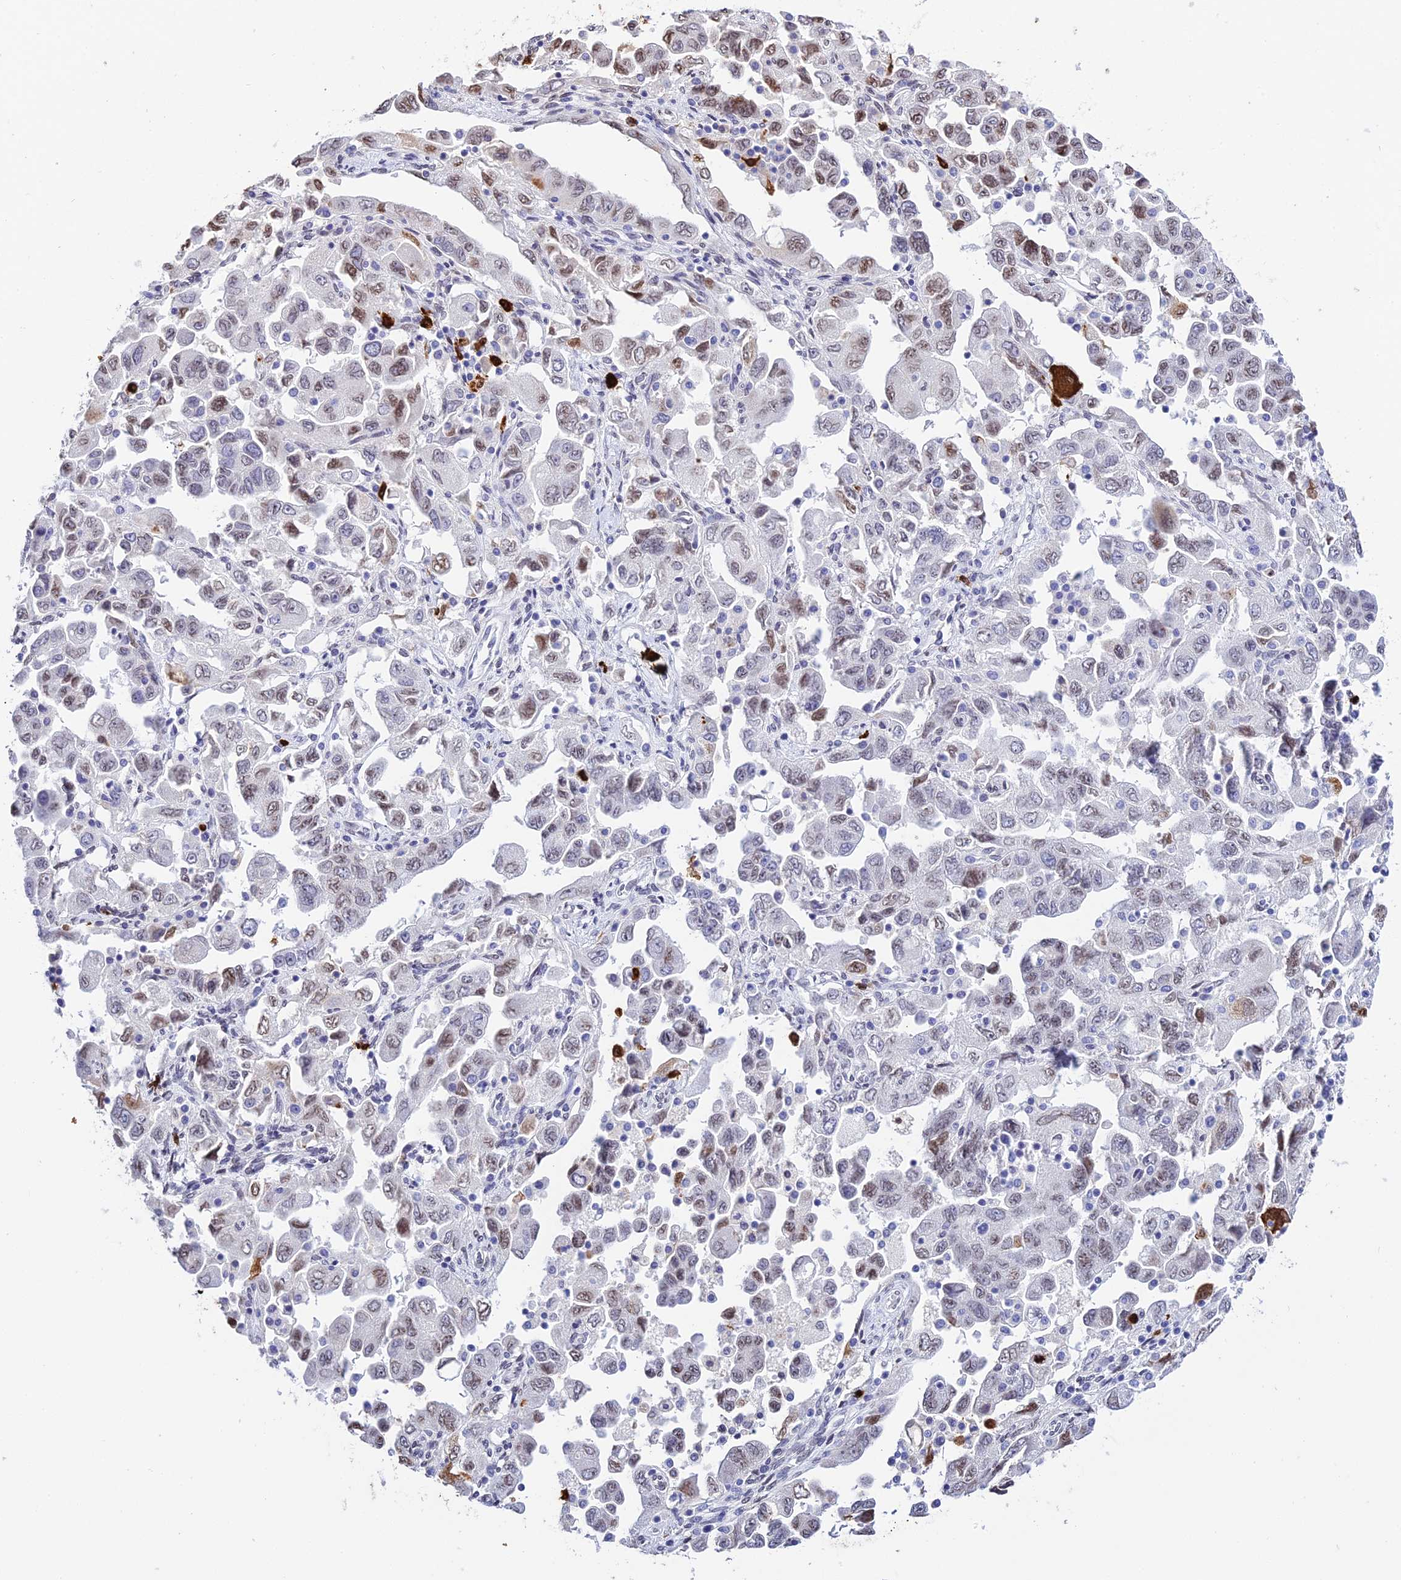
{"staining": {"intensity": "moderate", "quantity": "<25%", "location": "nuclear"}, "tissue": "ovarian cancer", "cell_type": "Tumor cells", "image_type": "cancer", "snomed": [{"axis": "morphology", "description": "Carcinoma, NOS"}, {"axis": "morphology", "description": "Cystadenocarcinoma, serous, NOS"}, {"axis": "topography", "description": "Ovary"}], "caption": "Moderate nuclear protein positivity is appreciated in approximately <25% of tumor cells in ovarian cancer. The staining was performed using DAB (3,3'-diaminobenzidine), with brown indicating positive protein expression. Nuclei are stained blue with hematoxylin.", "gene": "MCM10", "patient": {"sex": "female", "age": 69}}